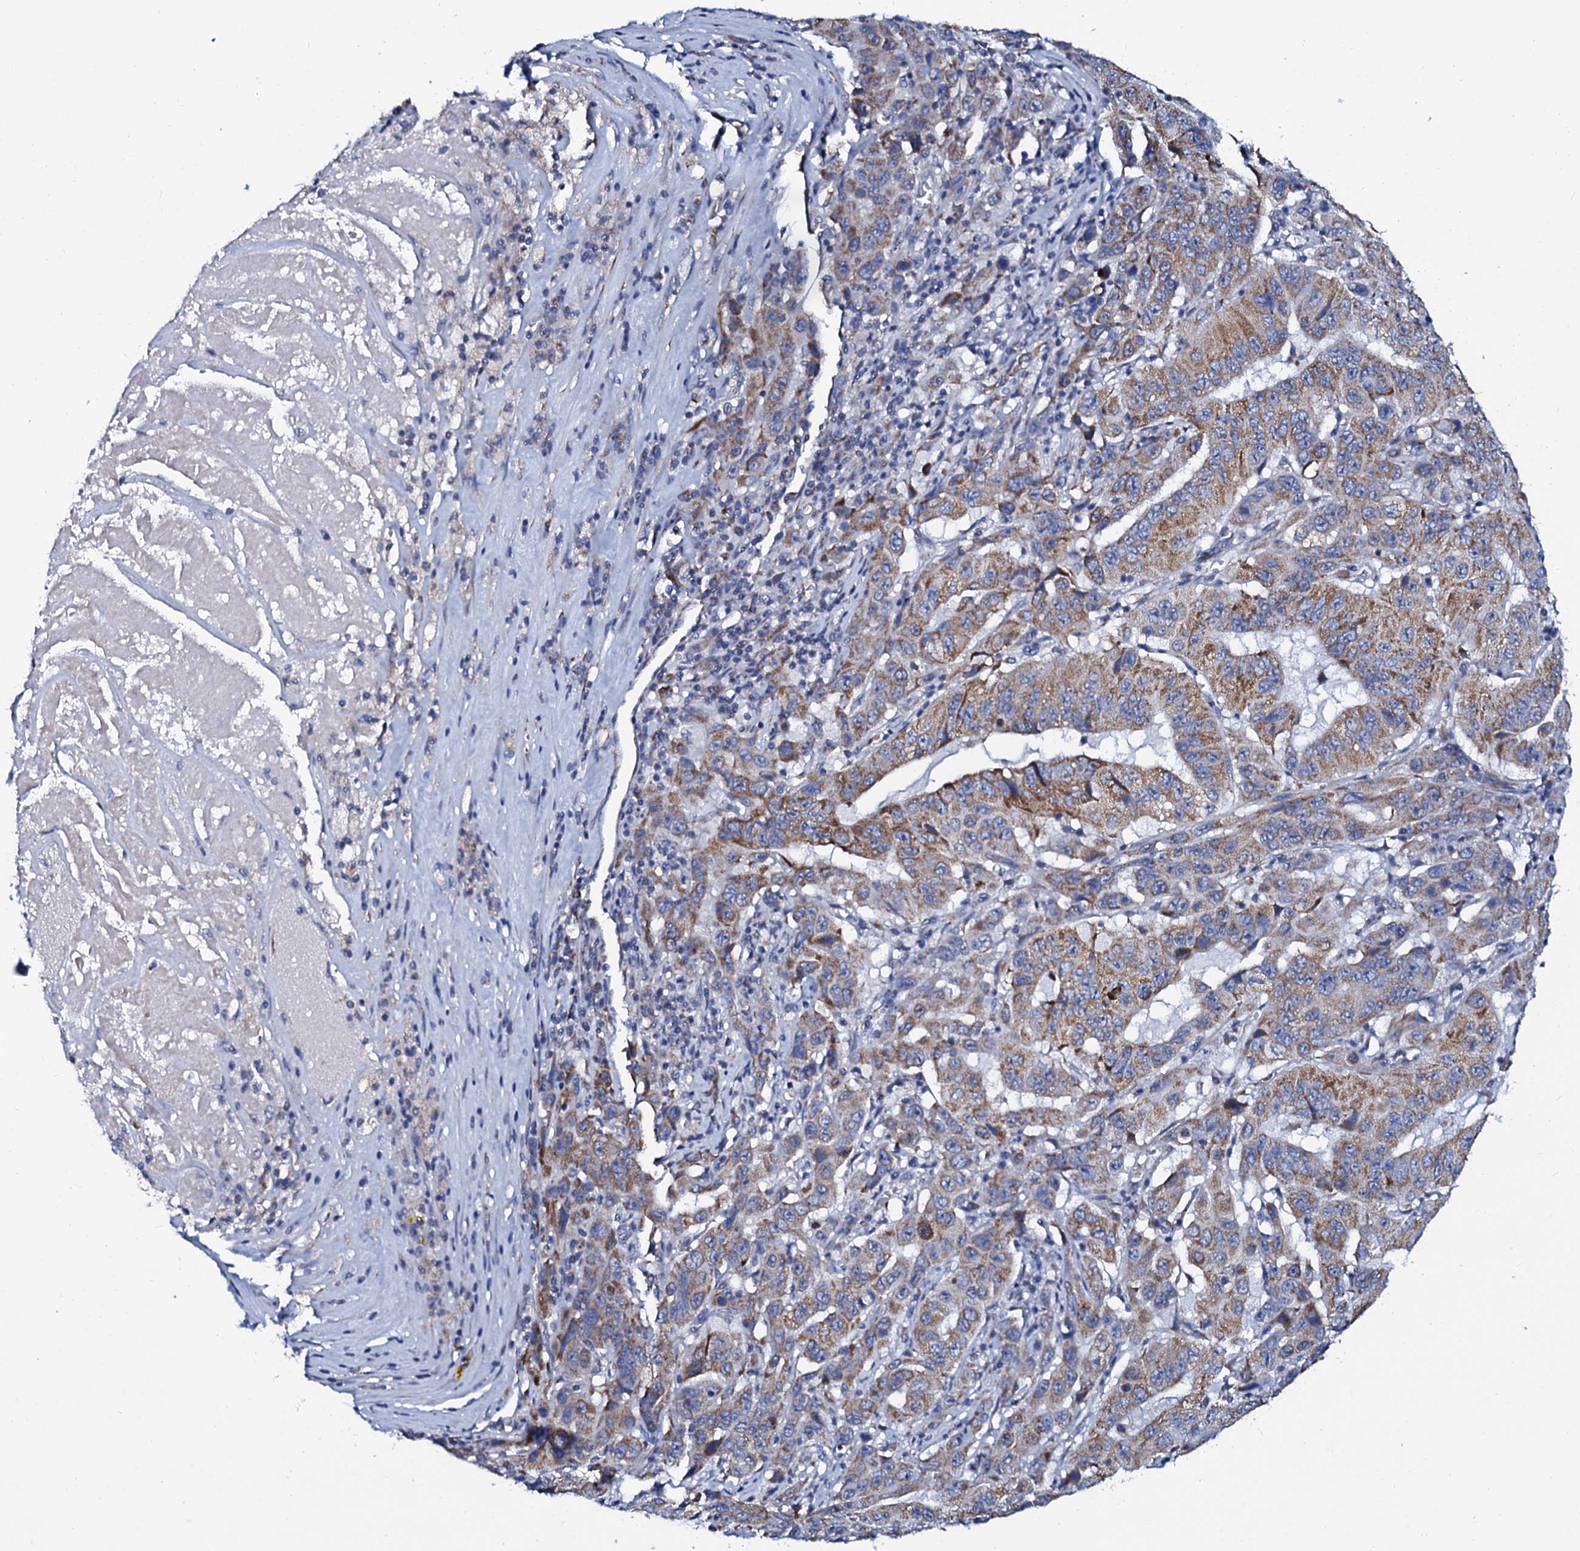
{"staining": {"intensity": "moderate", "quantity": ">75%", "location": "cytoplasmic/membranous"}, "tissue": "pancreatic cancer", "cell_type": "Tumor cells", "image_type": "cancer", "snomed": [{"axis": "morphology", "description": "Adenocarcinoma, NOS"}, {"axis": "topography", "description": "Pancreas"}], "caption": "Tumor cells show medium levels of moderate cytoplasmic/membranous expression in approximately >75% of cells in human adenocarcinoma (pancreatic). (DAB (3,3'-diaminobenzidine) IHC with brightfield microscopy, high magnification).", "gene": "SLC37A4", "patient": {"sex": "male", "age": 63}}